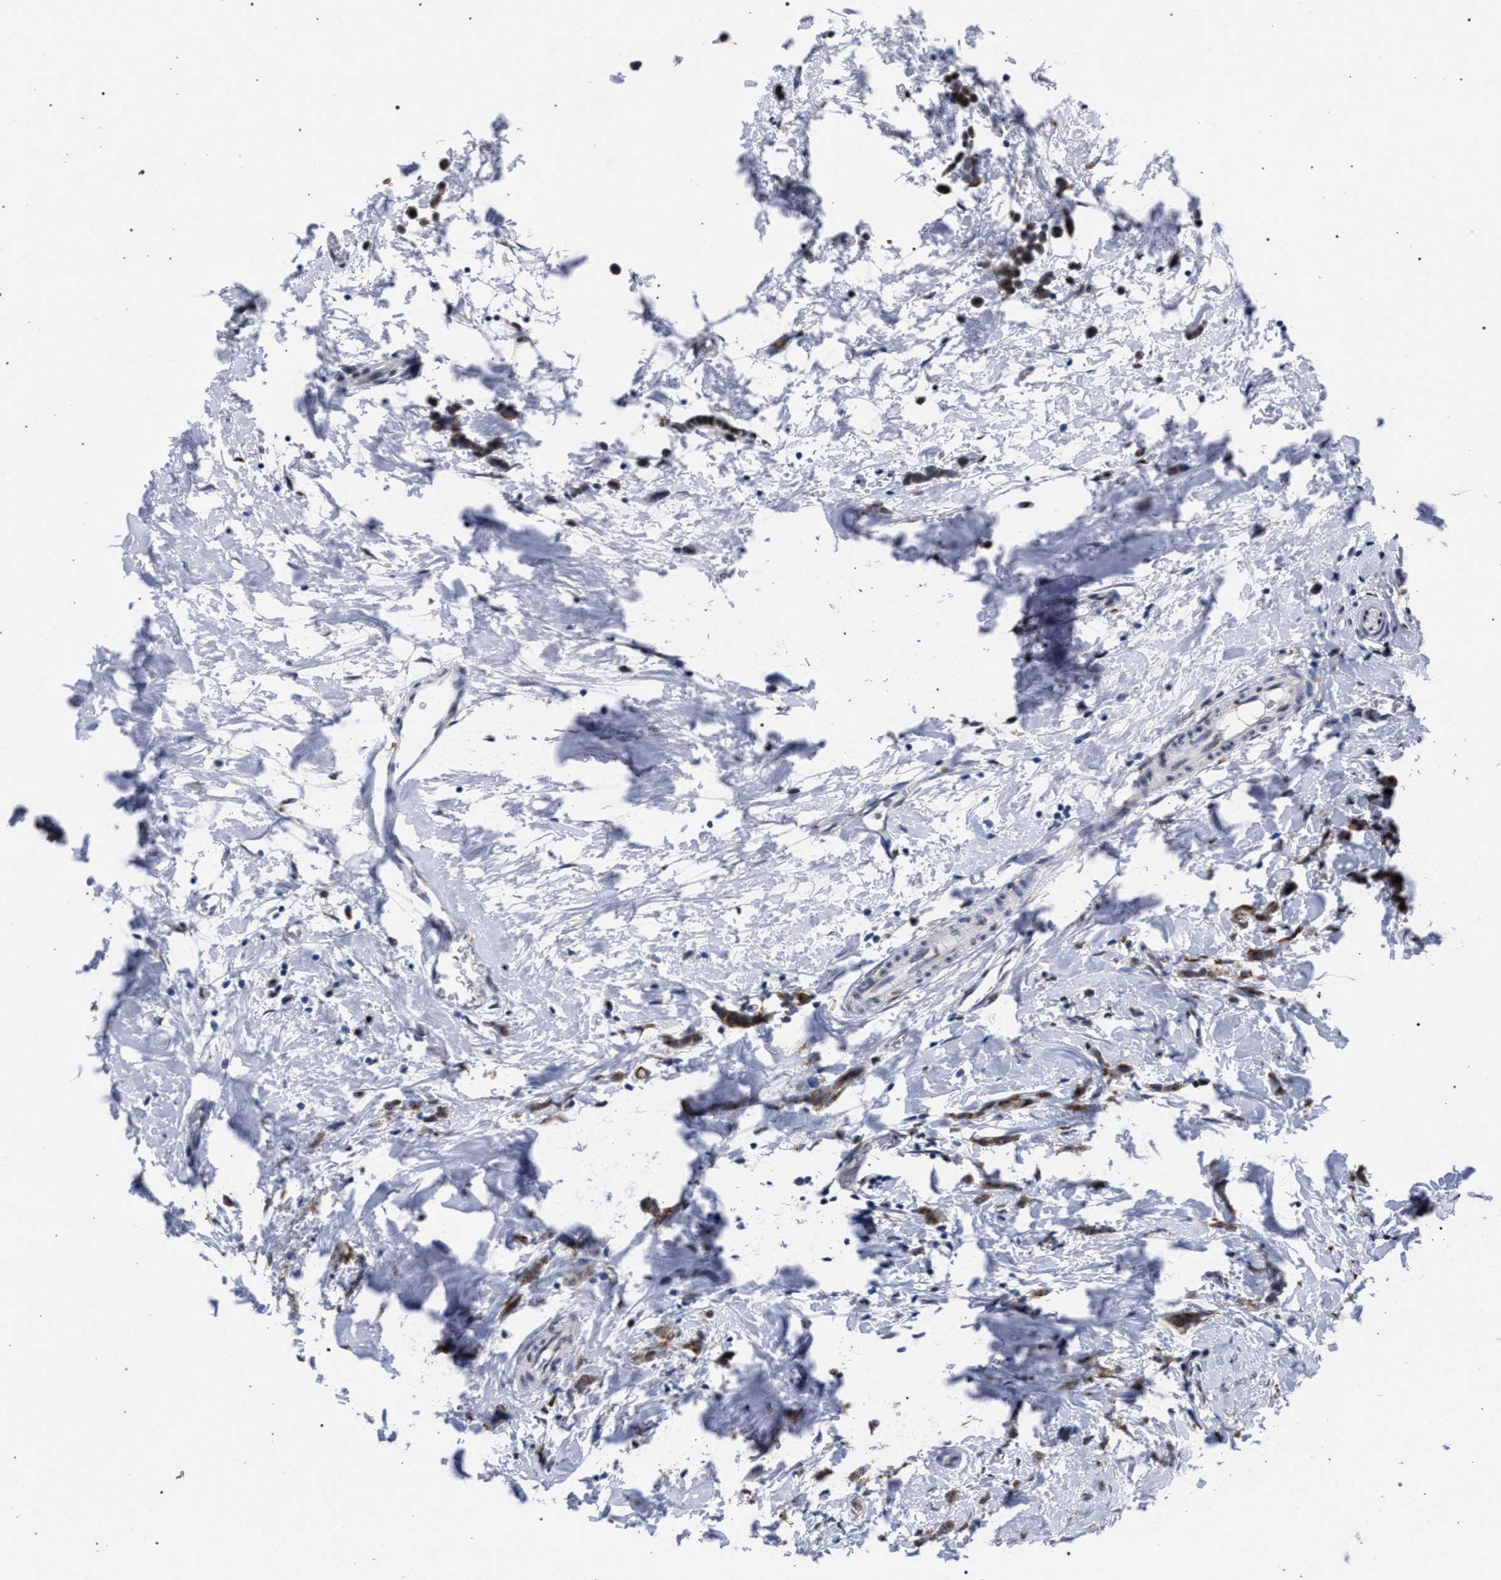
{"staining": {"intensity": "moderate", "quantity": ">75%", "location": "cytoplasmic/membranous"}, "tissue": "breast cancer", "cell_type": "Tumor cells", "image_type": "cancer", "snomed": [{"axis": "morphology", "description": "Lobular carcinoma"}, {"axis": "topography", "description": "Breast"}], "caption": "This image exhibits immunohistochemistry (IHC) staining of breast cancer, with medium moderate cytoplasmic/membranous positivity in about >75% of tumor cells.", "gene": "GOLGA2", "patient": {"sex": "female", "age": 60}}